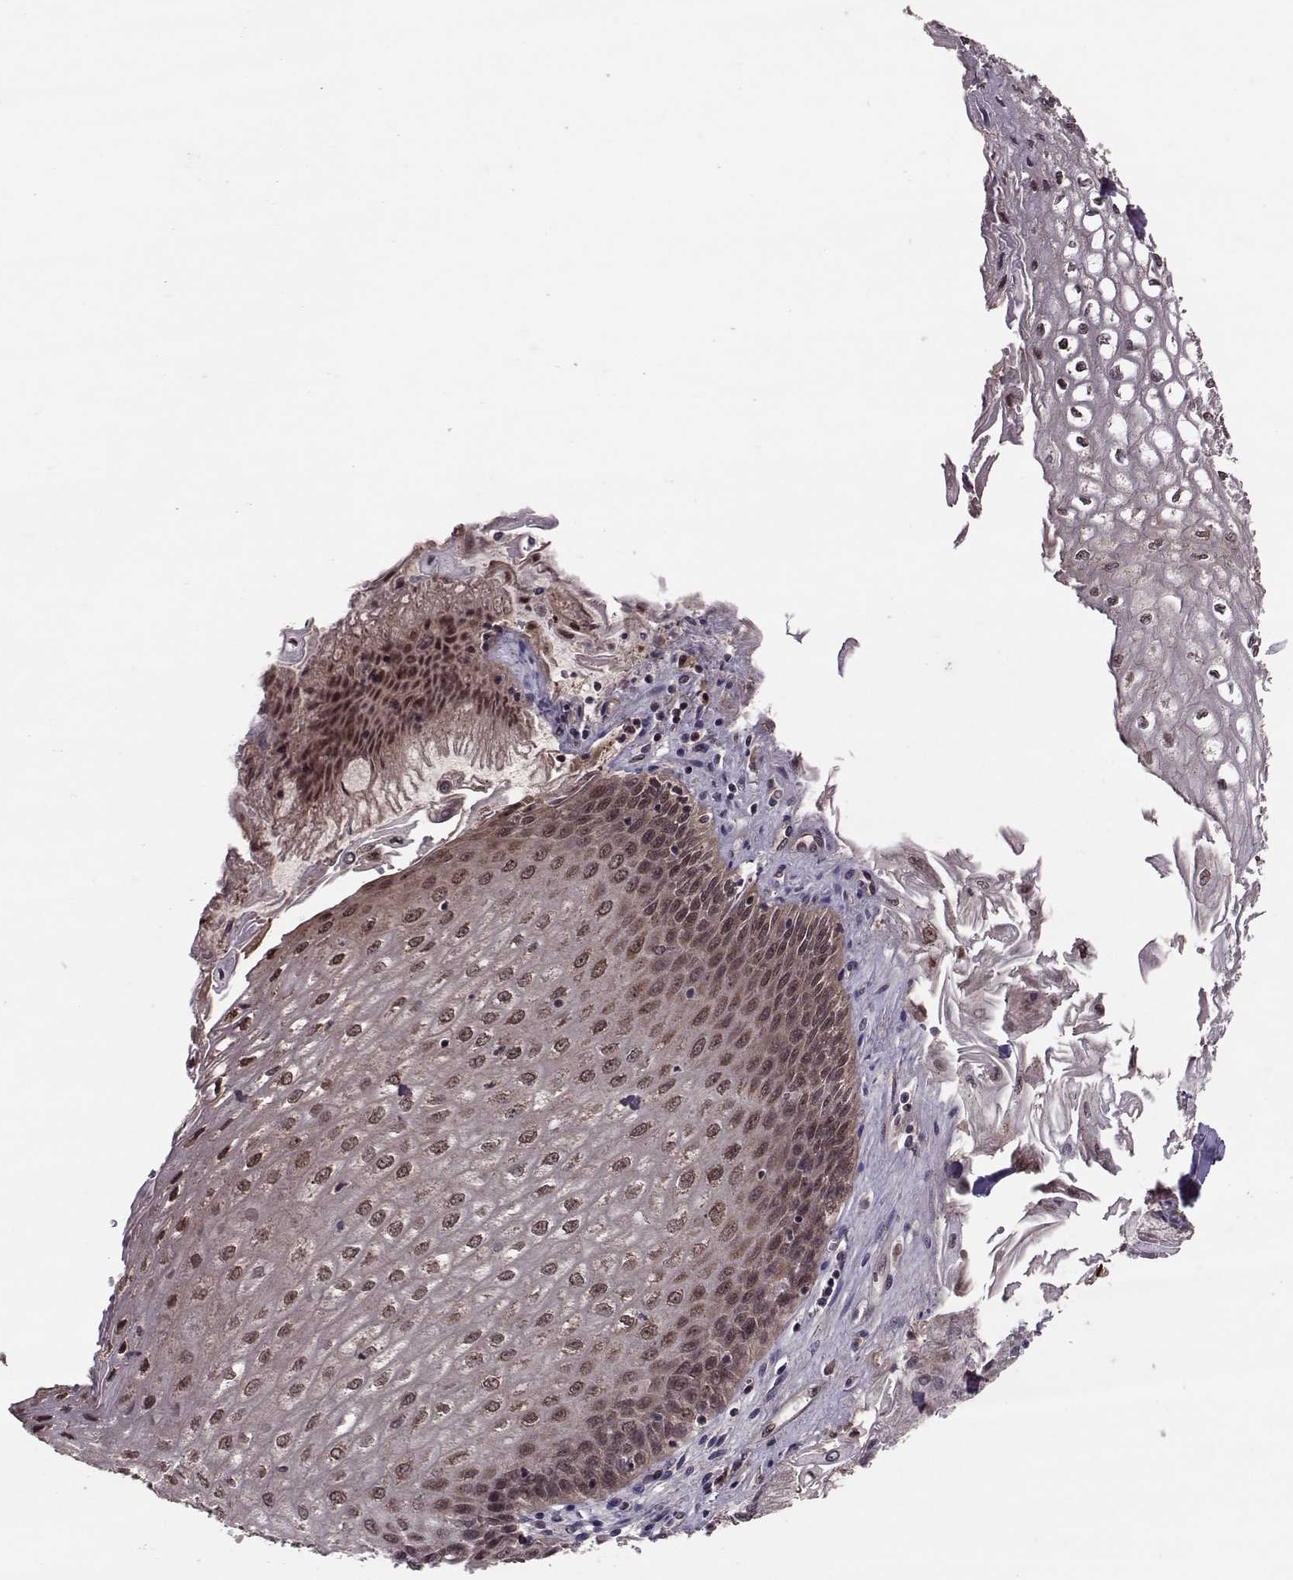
{"staining": {"intensity": "moderate", "quantity": "25%-75%", "location": "cytoplasmic/membranous,nuclear"}, "tissue": "esophagus", "cell_type": "Squamous epithelial cells", "image_type": "normal", "snomed": [{"axis": "morphology", "description": "Normal tissue, NOS"}, {"axis": "topography", "description": "Esophagus"}], "caption": "Moderate cytoplasmic/membranous,nuclear expression is seen in approximately 25%-75% of squamous epithelial cells in unremarkable esophagus.", "gene": "PPP2R2A", "patient": {"sex": "male", "age": 58}}